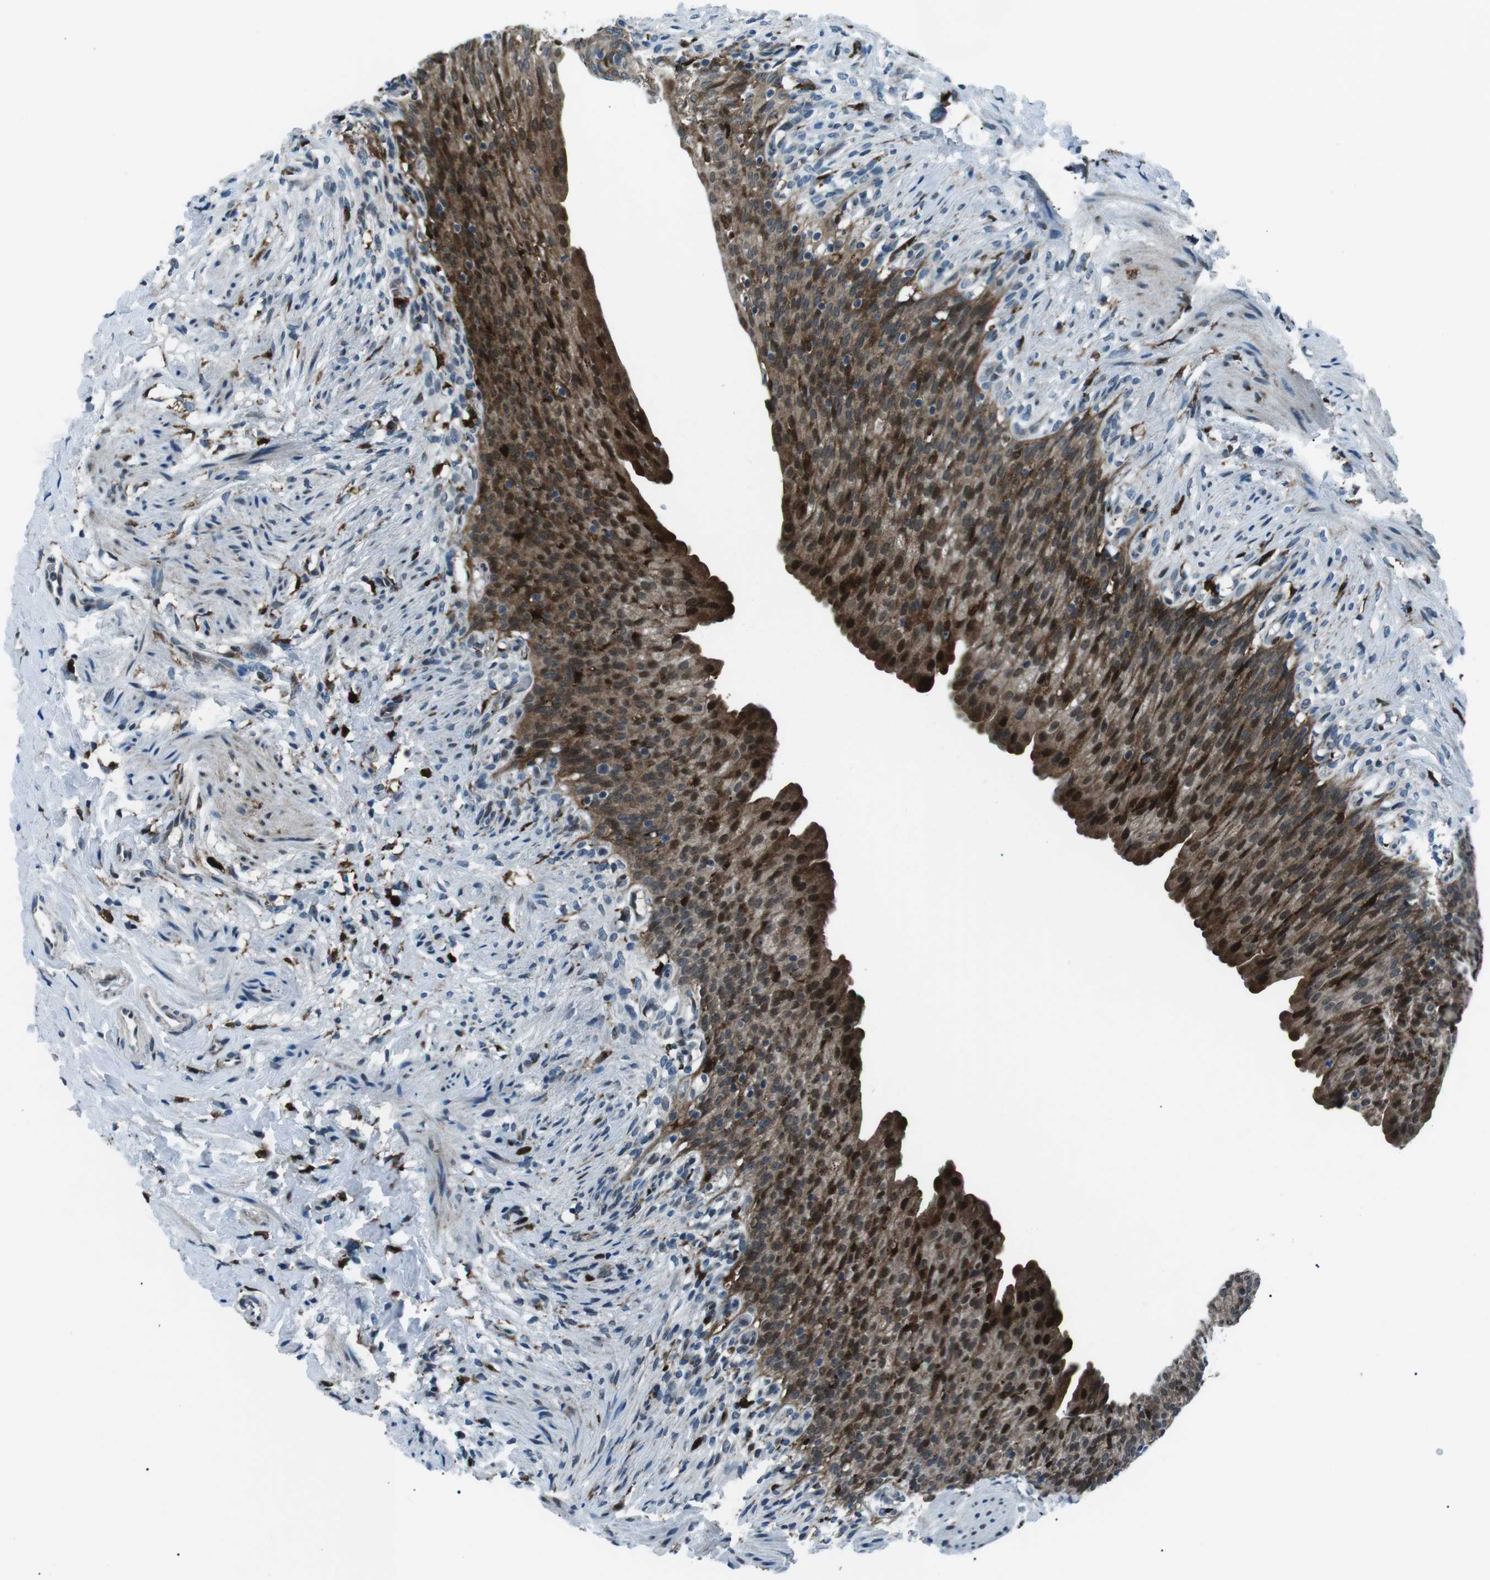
{"staining": {"intensity": "moderate", "quantity": ">75%", "location": "cytoplasmic/membranous,nuclear"}, "tissue": "urinary bladder", "cell_type": "Urothelial cells", "image_type": "normal", "snomed": [{"axis": "morphology", "description": "Normal tissue, NOS"}, {"axis": "topography", "description": "Urinary bladder"}], "caption": "High-magnification brightfield microscopy of unremarkable urinary bladder stained with DAB (brown) and counterstained with hematoxylin (blue). urothelial cells exhibit moderate cytoplasmic/membranous,nuclear positivity is appreciated in about>75% of cells.", "gene": "BLNK", "patient": {"sex": "female", "age": 79}}